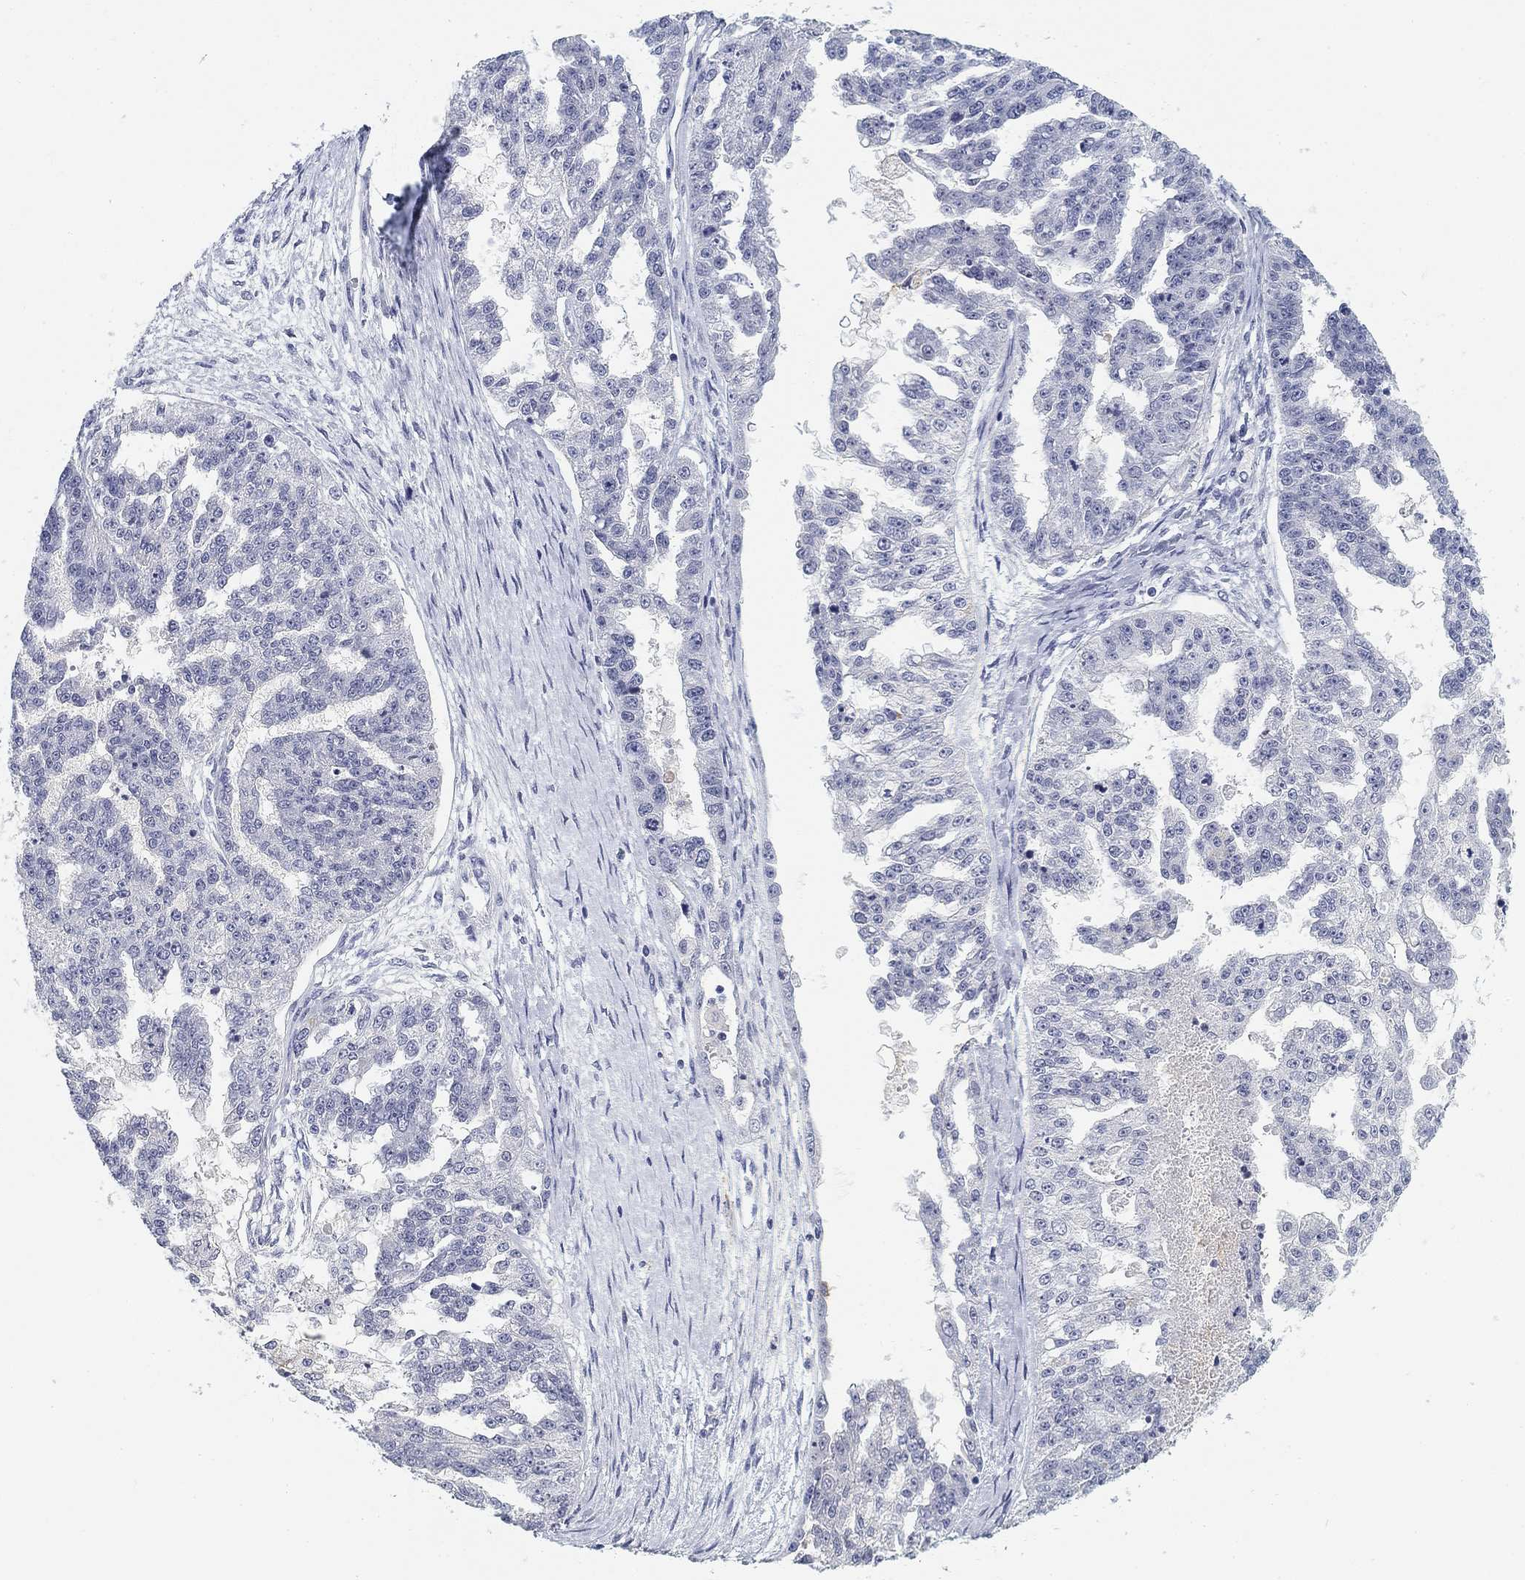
{"staining": {"intensity": "negative", "quantity": "none", "location": "none"}, "tissue": "ovarian cancer", "cell_type": "Tumor cells", "image_type": "cancer", "snomed": [{"axis": "morphology", "description": "Cystadenocarcinoma, serous, NOS"}, {"axis": "topography", "description": "Ovary"}], "caption": "Immunohistochemical staining of human ovarian serous cystadenocarcinoma shows no significant positivity in tumor cells.", "gene": "SLC2A5", "patient": {"sex": "female", "age": 58}}